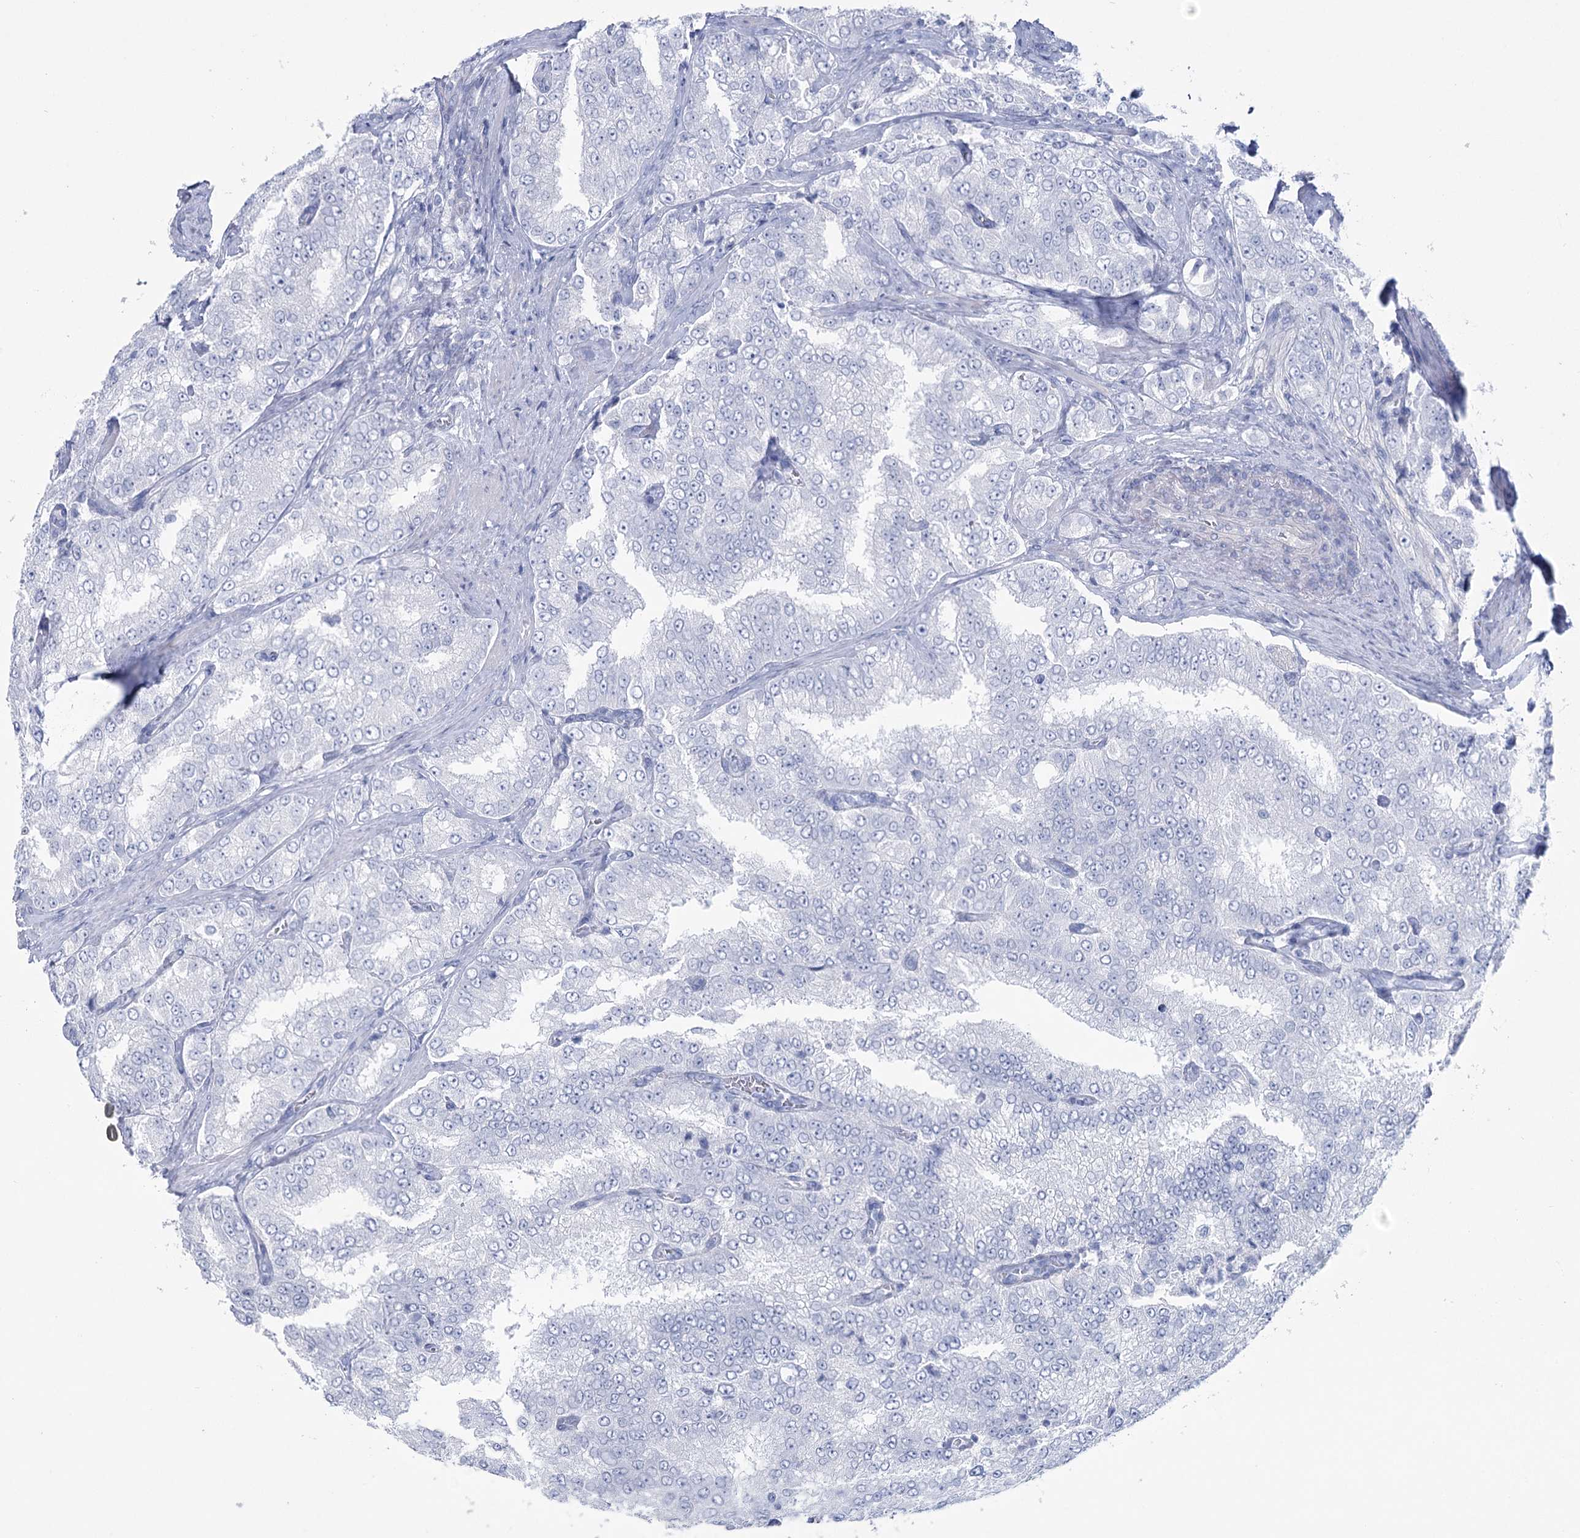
{"staining": {"intensity": "negative", "quantity": "none", "location": "none"}, "tissue": "prostate cancer", "cell_type": "Tumor cells", "image_type": "cancer", "snomed": [{"axis": "morphology", "description": "Adenocarcinoma, High grade"}, {"axis": "topography", "description": "Prostate"}], "caption": "DAB (3,3'-diaminobenzidine) immunohistochemical staining of human high-grade adenocarcinoma (prostate) demonstrates no significant expression in tumor cells. (DAB (3,3'-diaminobenzidine) immunohistochemistry visualized using brightfield microscopy, high magnification).", "gene": "CCDC88A", "patient": {"sex": "male", "age": 58}}